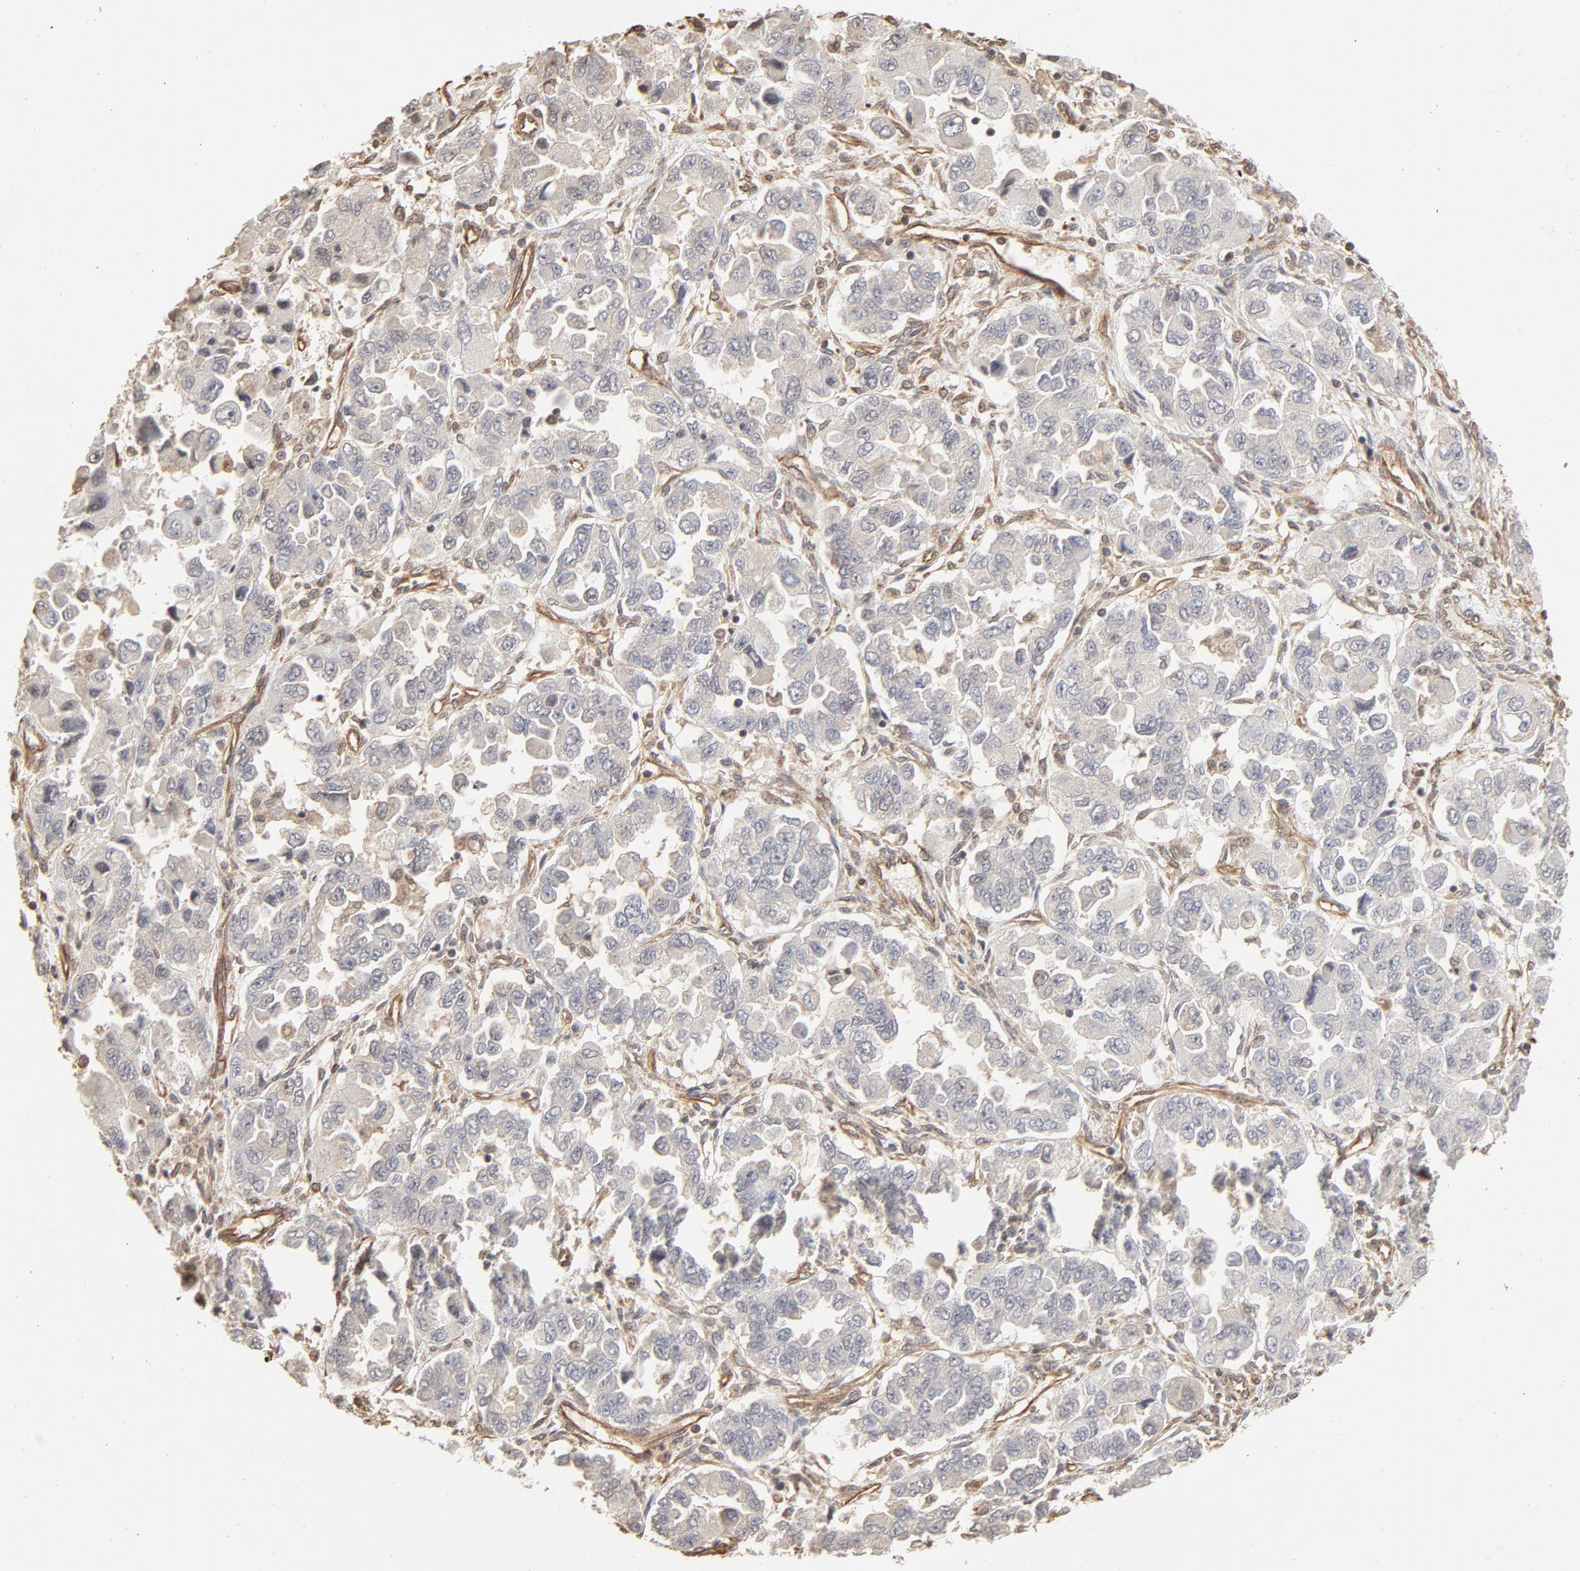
{"staining": {"intensity": "weak", "quantity": ">75%", "location": "cytoplasmic/membranous"}, "tissue": "ovarian cancer", "cell_type": "Tumor cells", "image_type": "cancer", "snomed": [{"axis": "morphology", "description": "Cystadenocarcinoma, serous, NOS"}, {"axis": "topography", "description": "Ovary"}], "caption": "This is an image of immunohistochemistry (IHC) staining of ovarian serous cystadenocarcinoma, which shows weak positivity in the cytoplasmic/membranous of tumor cells.", "gene": "PPP2CA", "patient": {"sex": "female", "age": 84}}